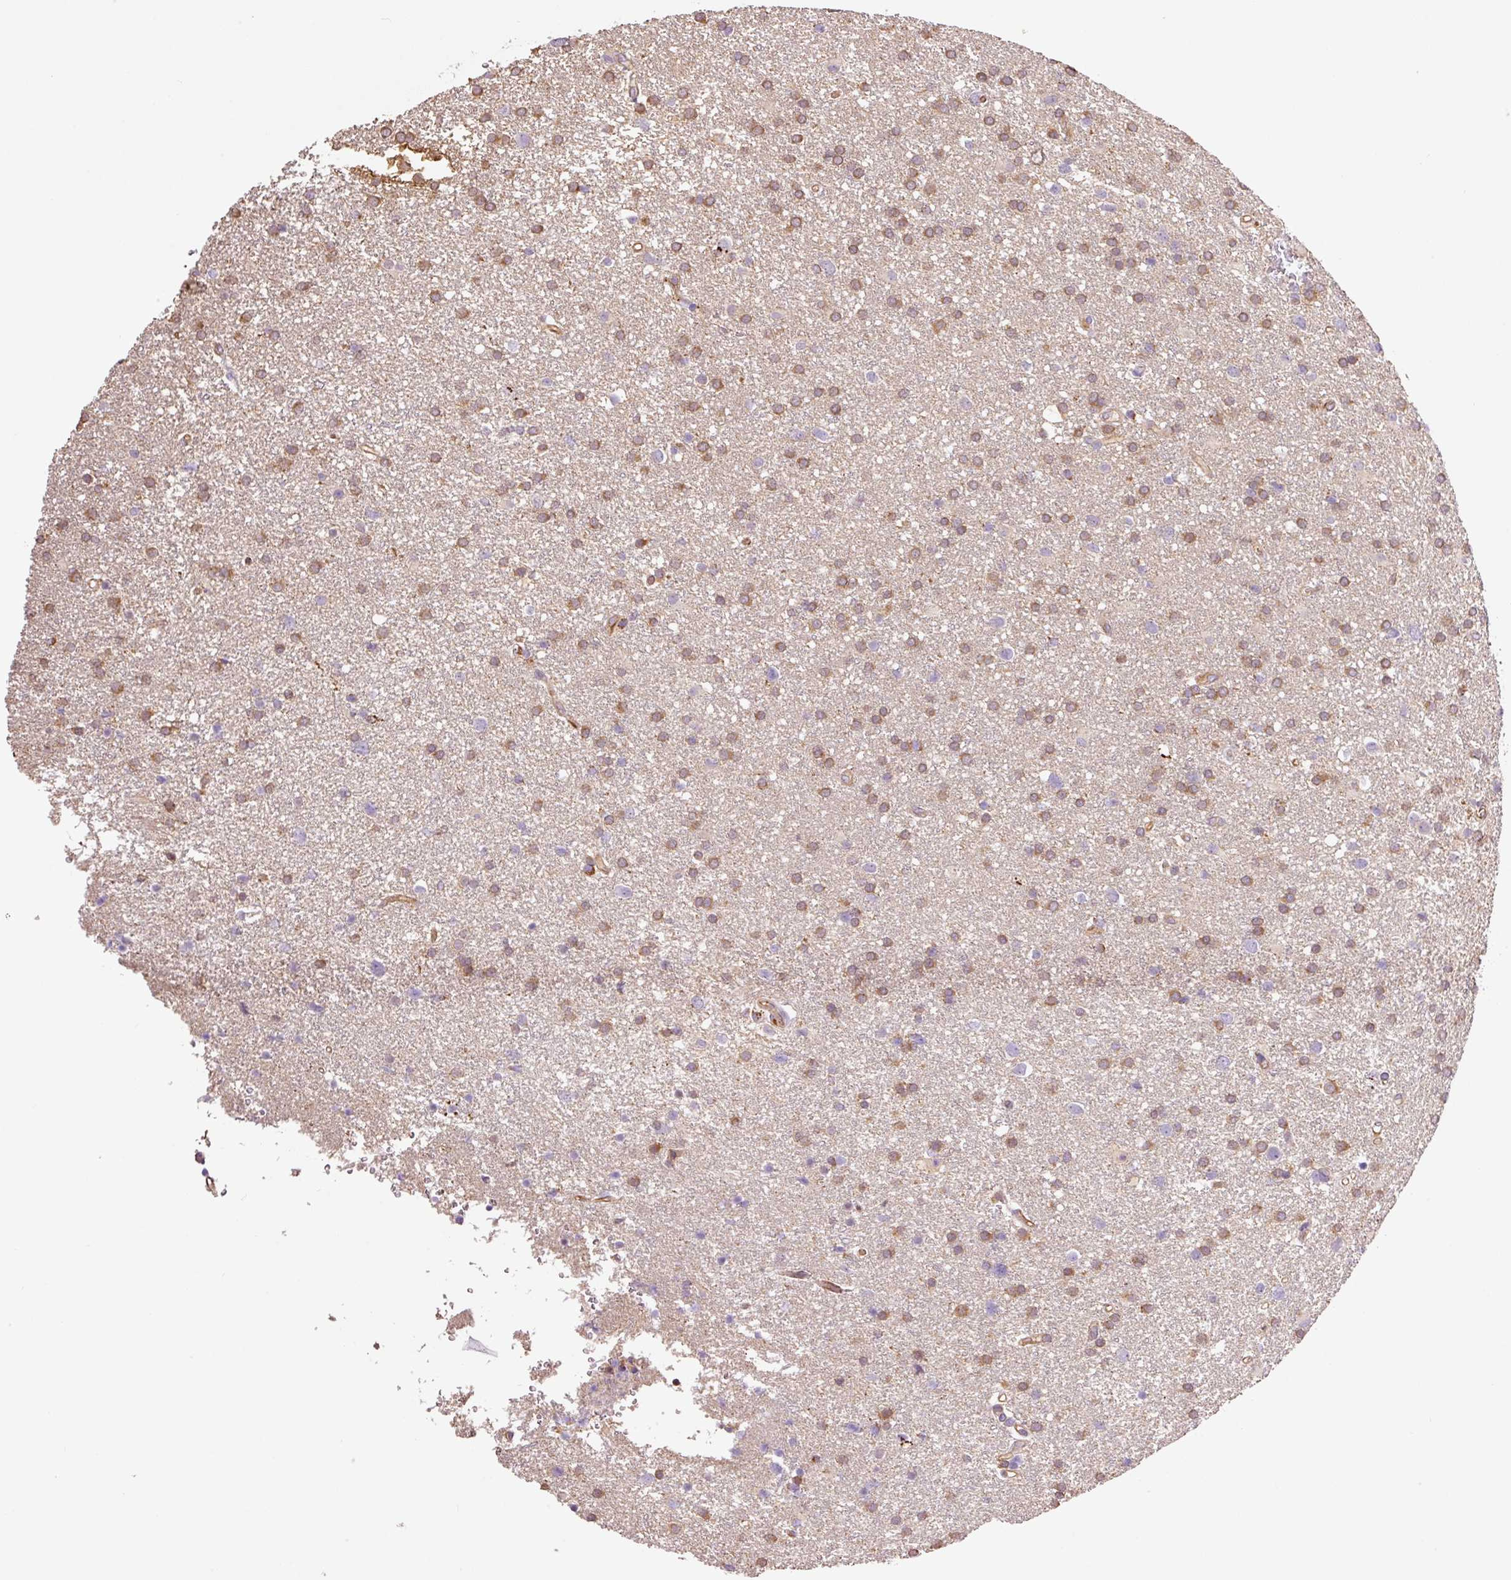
{"staining": {"intensity": "moderate", "quantity": ">75%", "location": "cytoplasmic/membranous"}, "tissue": "glioma", "cell_type": "Tumor cells", "image_type": "cancer", "snomed": [{"axis": "morphology", "description": "Glioma, malignant, Low grade"}, {"axis": "topography", "description": "Brain"}], "caption": "A high-resolution photomicrograph shows immunohistochemistry staining of malignant glioma (low-grade), which exhibits moderate cytoplasmic/membranous expression in approximately >75% of tumor cells. Using DAB (3,3'-diaminobenzidine) (brown) and hematoxylin (blue) stains, captured at high magnification using brightfield microscopy.", "gene": "PCK2", "patient": {"sex": "female", "age": 32}}